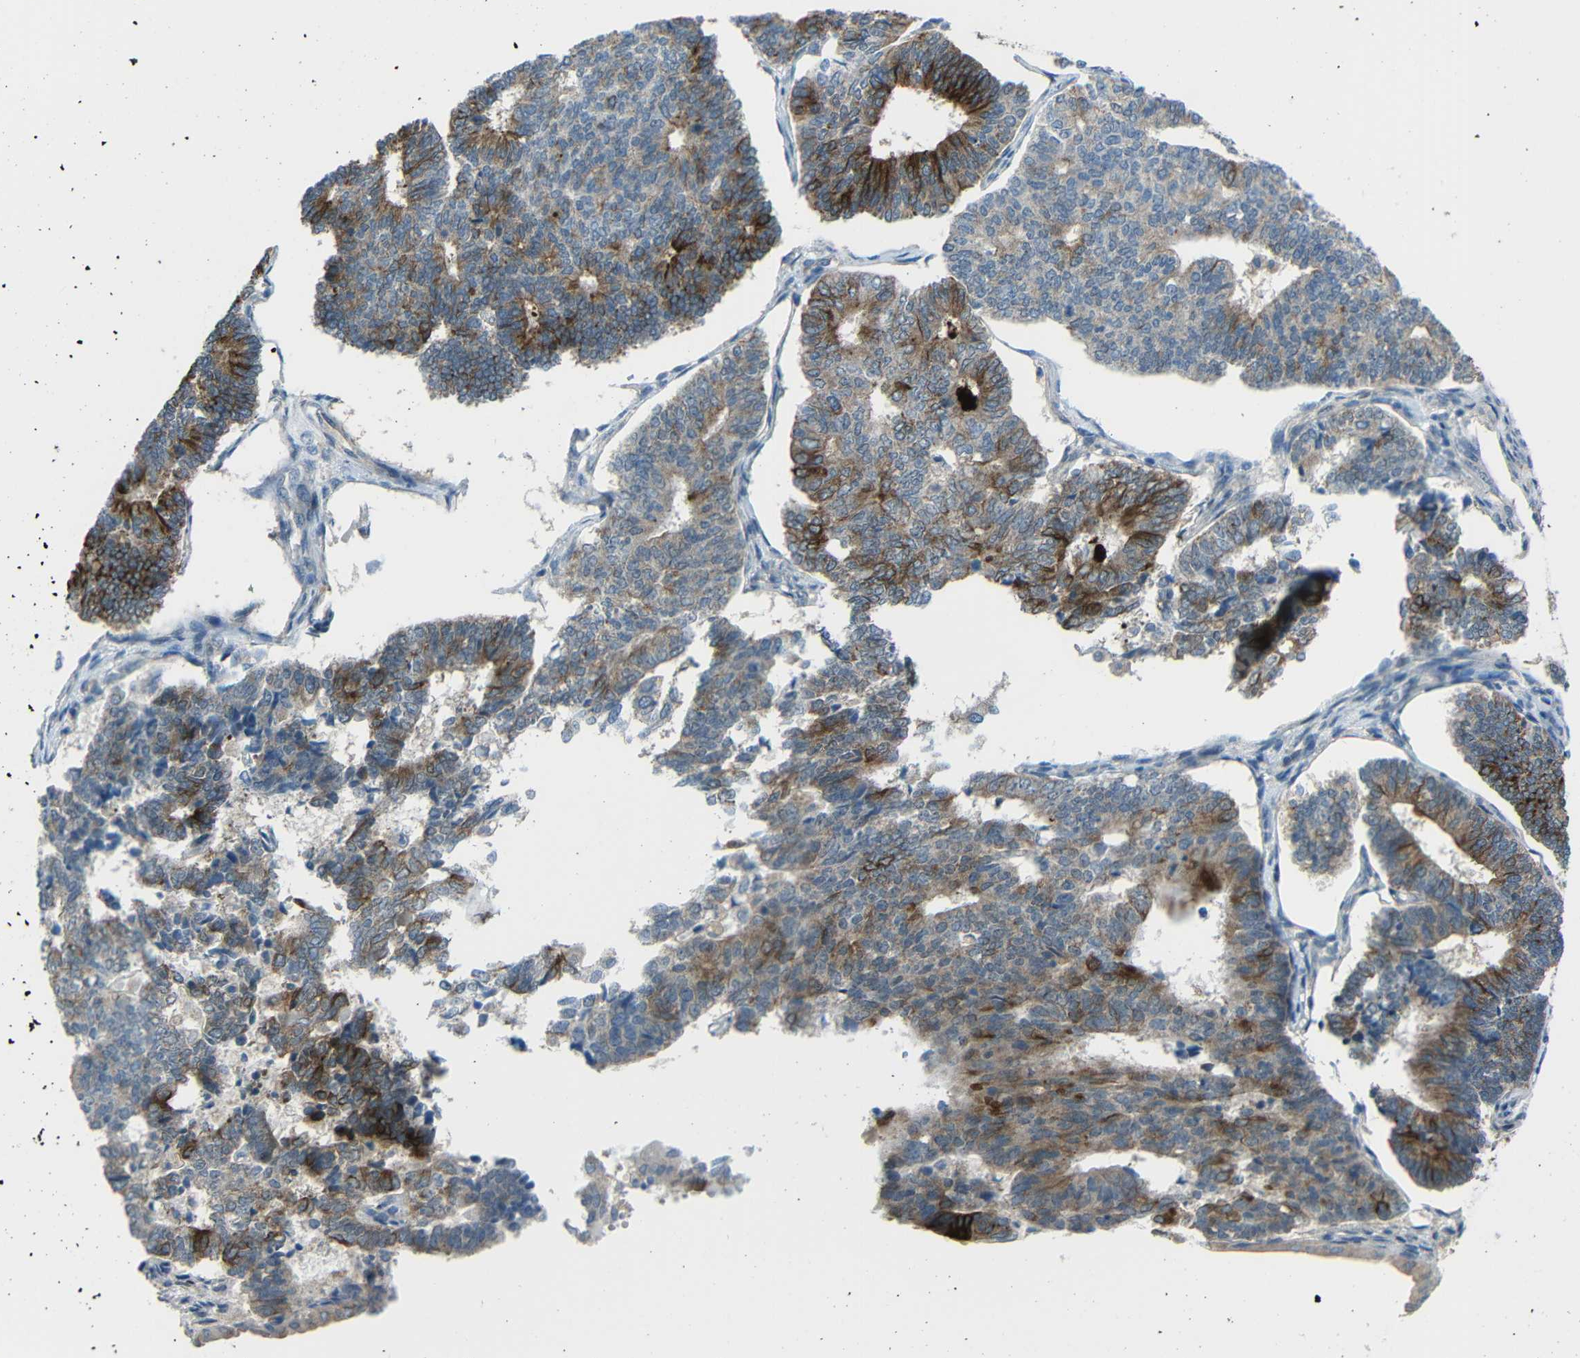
{"staining": {"intensity": "strong", "quantity": "<25%", "location": "cytoplasmic/membranous"}, "tissue": "endometrial cancer", "cell_type": "Tumor cells", "image_type": "cancer", "snomed": [{"axis": "morphology", "description": "Adenocarcinoma, NOS"}, {"axis": "topography", "description": "Endometrium"}], "caption": "Immunohistochemical staining of human endometrial cancer (adenocarcinoma) shows medium levels of strong cytoplasmic/membranous expression in about <25% of tumor cells.", "gene": "DCLK1", "patient": {"sex": "female", "age": 70}}